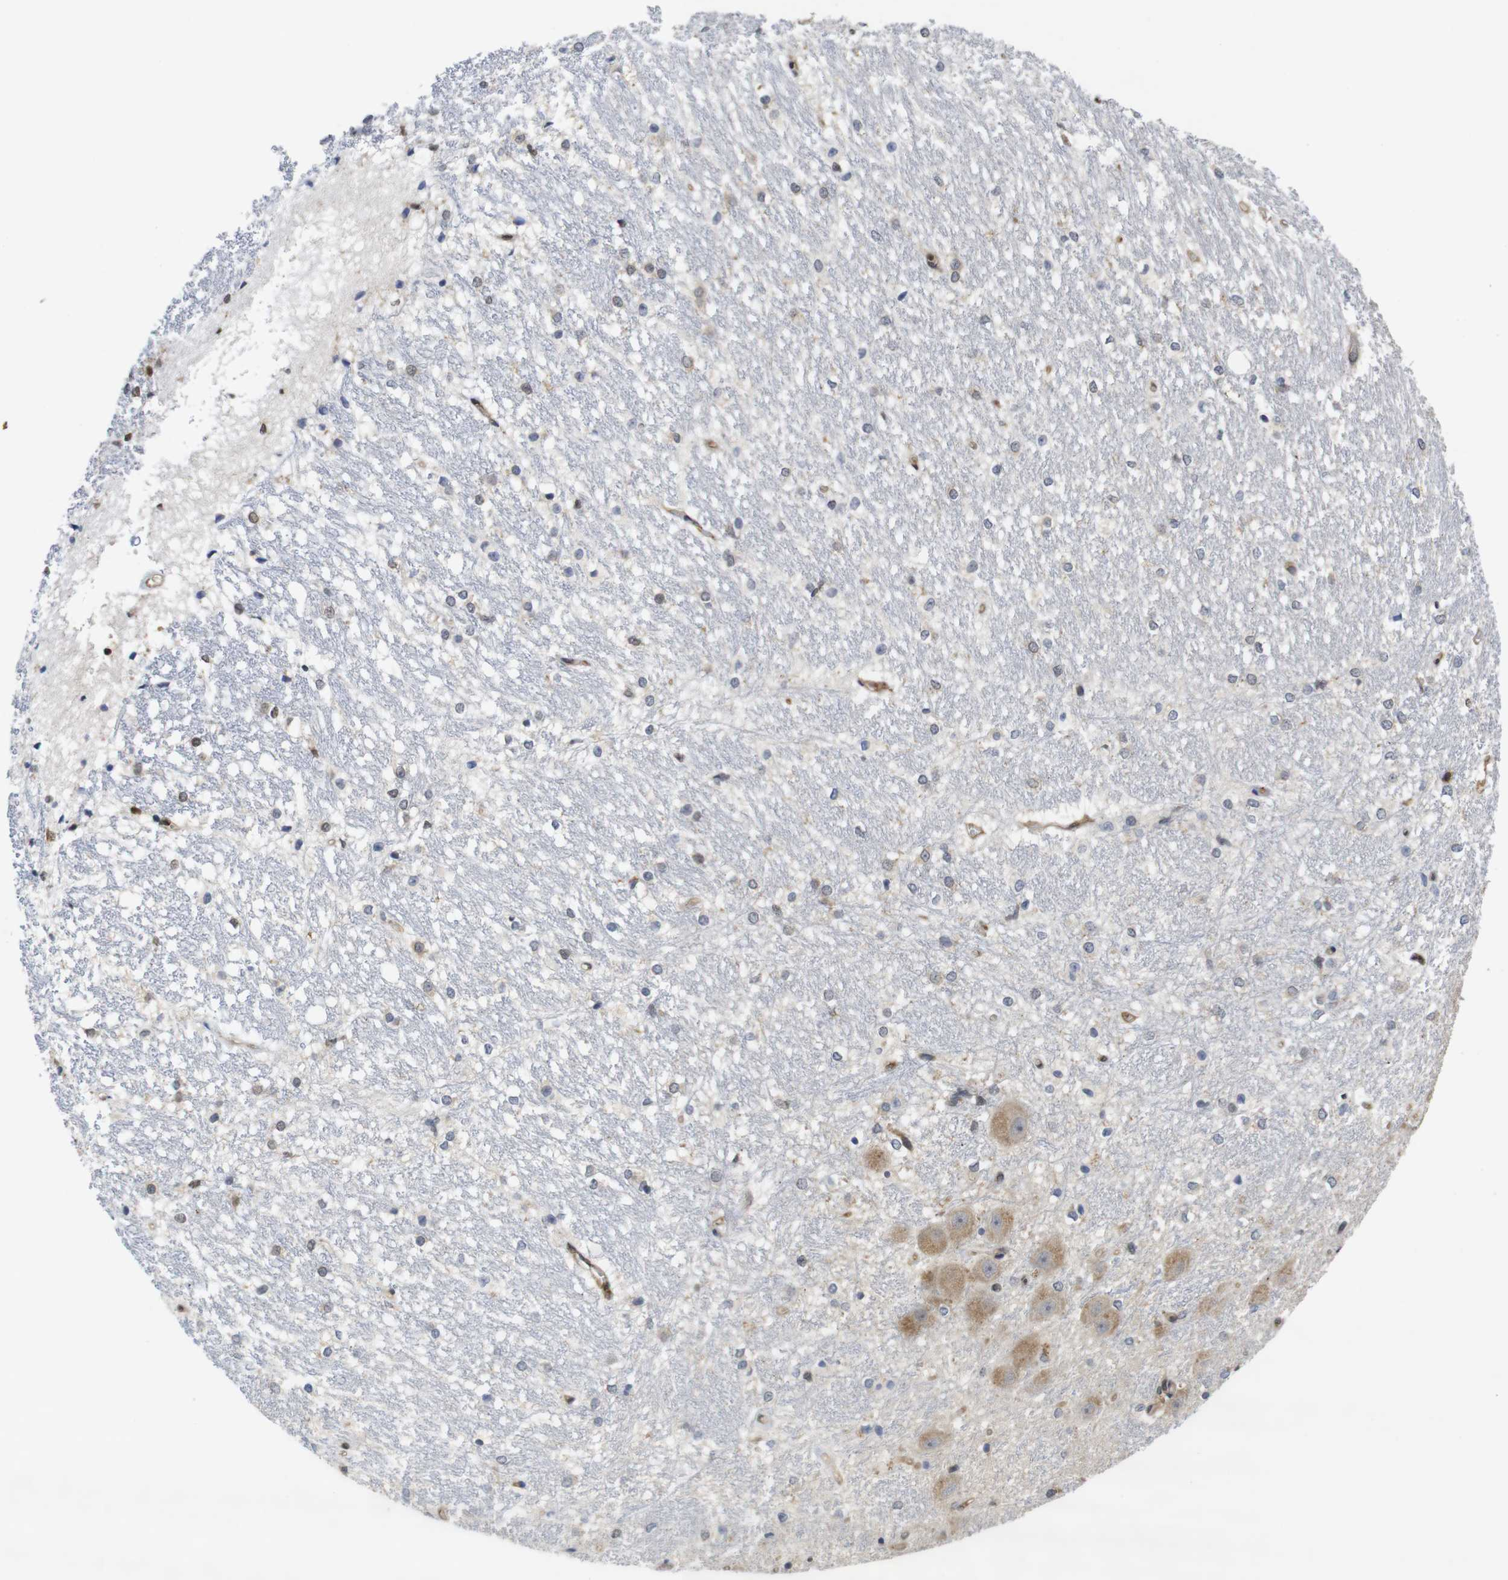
{"staining": {"intensity": "moderate", "quantity": "<25%", "location": "cytoplasmic/membranous,nuclear"}, "tissue": "hippocampus", "cell_type": "Glial cells", "image_type": "normal", "snomed": [{"axis": "morphology", "description": "Normal tissue, NOS"}, {"axis": "topography", "description": "Hippocampus"}], "caption": "The immunohistochemical stain shows moderate cytoplasmic/membranous,nuclear expression in glial cells of normal hippocampus.", "gene": "SUMO3", "patient": {"sex": "female", "age": 19}}